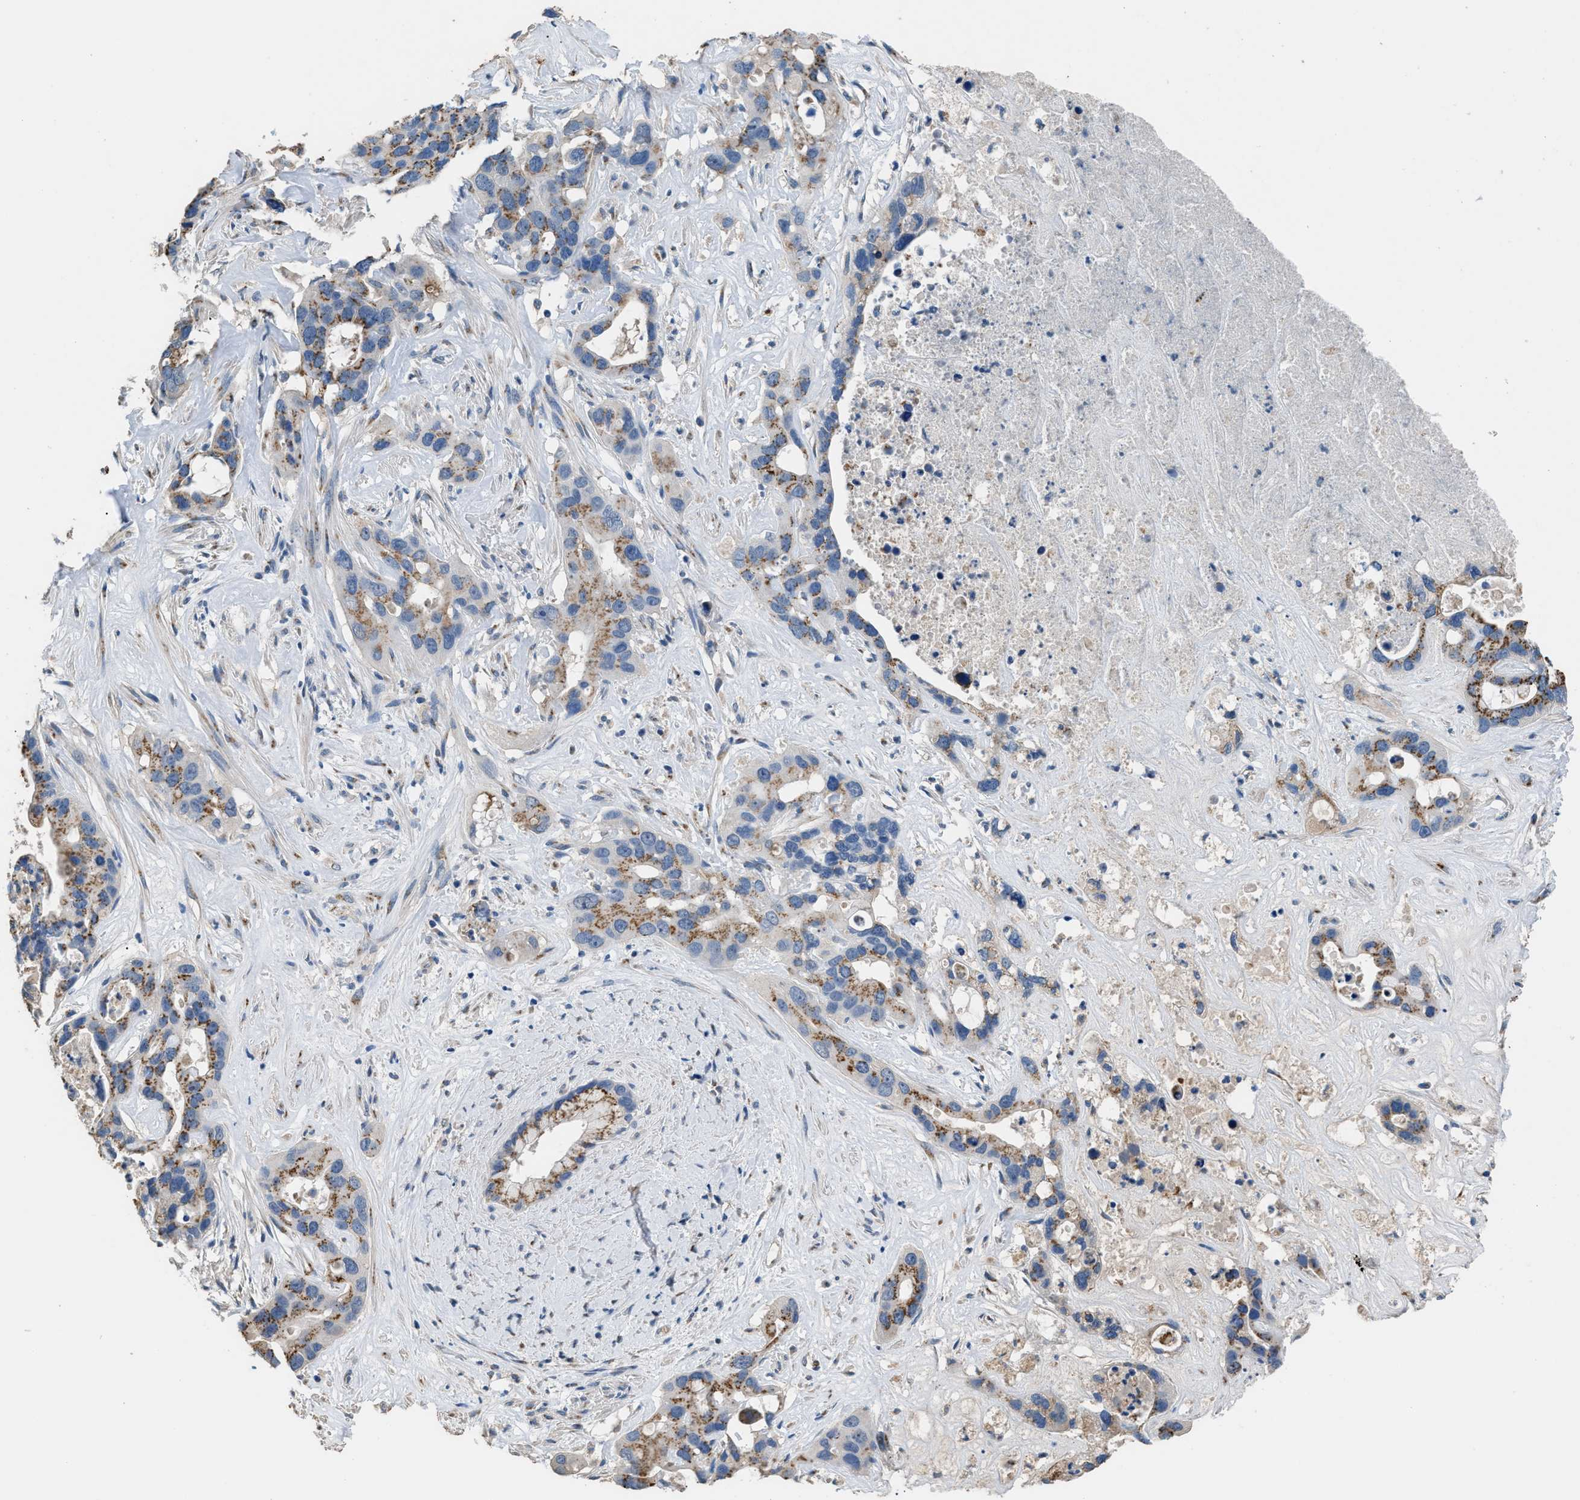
{"staining": {"intensity": "moderate", "quantity": ">75%", "location": "cytoplasmic/membranous"}, "tissue": "liver cancer", "cell_type": "Tumor cells", "image_type": "cancer", "snomed": [{"axis": "morphology", "description": "Cholangiocarcinoma"}, {"axis": "topography", "description": "Liver"}], "caption": "Liver cancer tissue displays moderate cytoplasmic/membranous expression in about >75% of tumor cells (DAB IHC, brown staining for protein, blue staining for nuclei).", "gene": "GOLM1", "patient": {"sex": "female", "age": 65}}